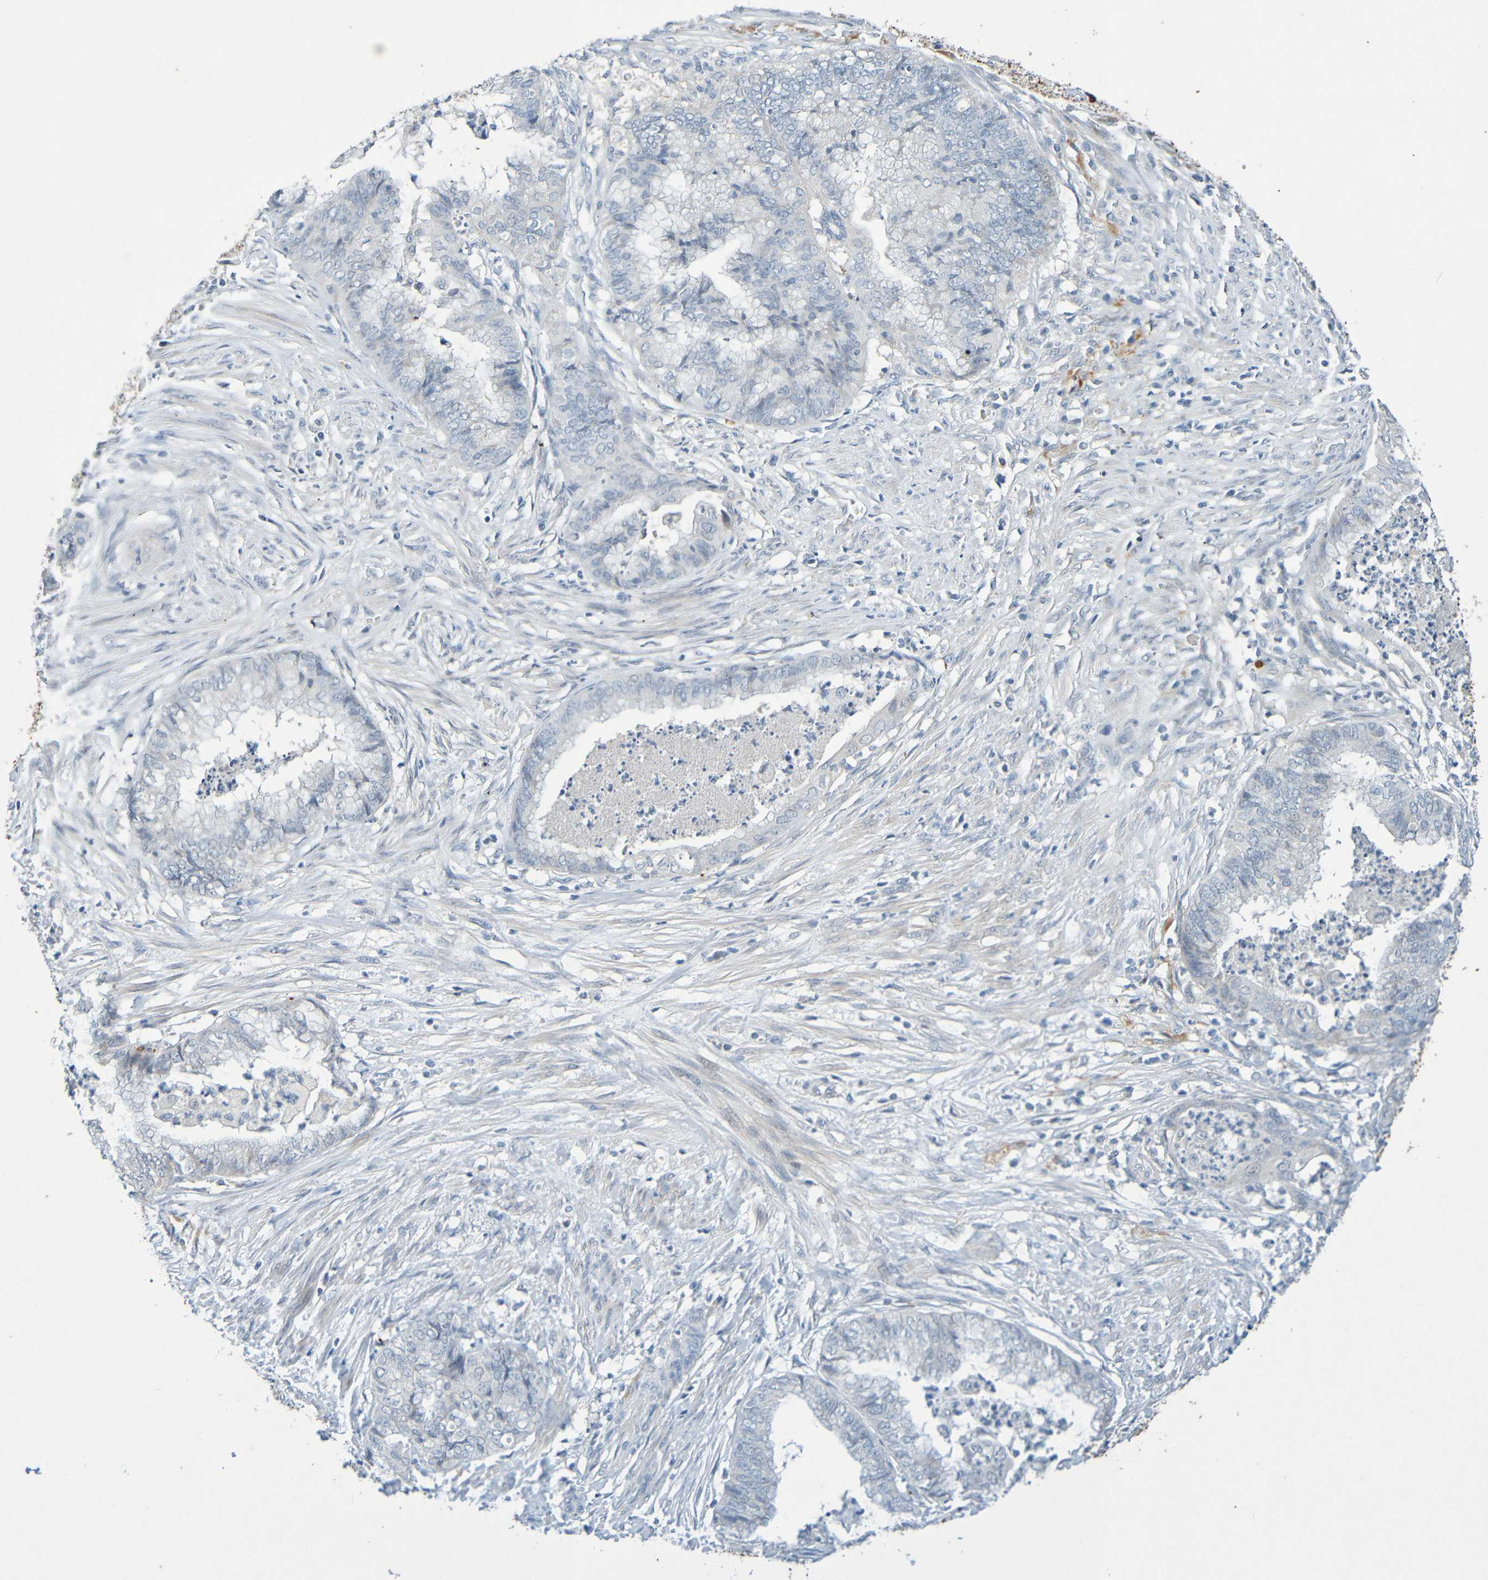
{"staining": {"intensity": "negative", "quantity": "none", "location": "none"}, "tissue": "endometrial cancer", "cell_type": "Tumor cells", "image_type": "cancer", "snomed": [{"axis": "morphology", "description": "Necrosis, NOS"}, {"axis": "morphology", "description": "Adenocarcinoma, NOS"}, {"axis": "topography", "description": "Endometrium"}], "caption": "A high-resolution micrograph shows IHC staining of endometrial cancer (adenocarcinoma), which exhibits no significant expression in tumor cells.", "gene": "IL10", "patient": {"sex": "female", "age": 79}}